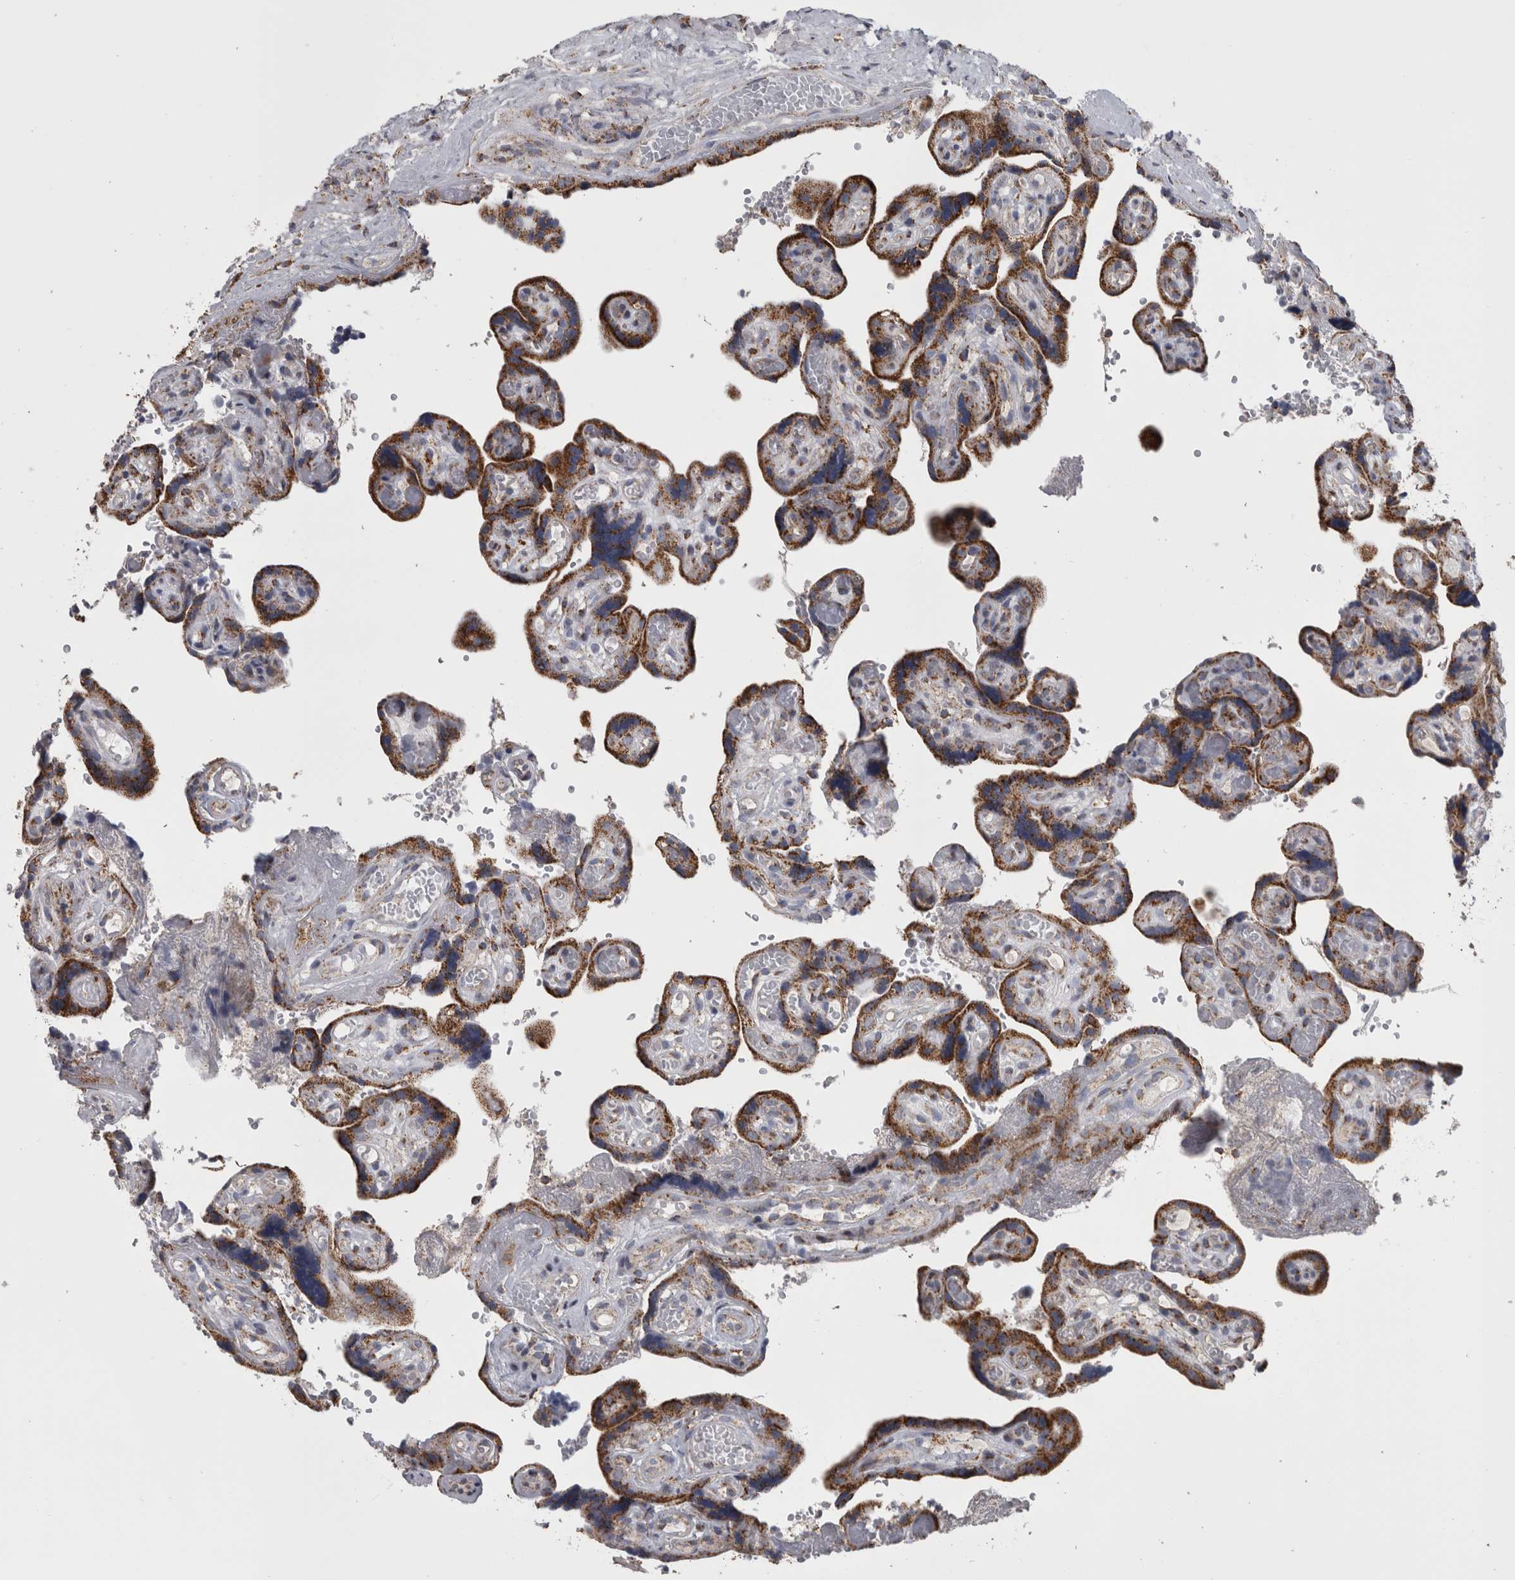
{"staining": {"intensity": "moderate", "quantity": ">75%", "location": "cytoplasmic/membranous"}, "tissue": "placenta", "cell_type": "Decidual cells", "image_type": "normal", "snomed": [{"axis": "morphology", "description": "Normal tissue, NOS"}, {"axis": "topography", "description": "Placenta"}], "caption": "Moderate cytoplasmic/membranous protein positivity is seen in approximately >75% of decidual cells in placenta. (Stains: DAB in brown, nuclei in blue, Microscopy: brightfield microscopy at high magnification).", "gene": "MDH2", "patient": {"sex": "female", "age": 30}}